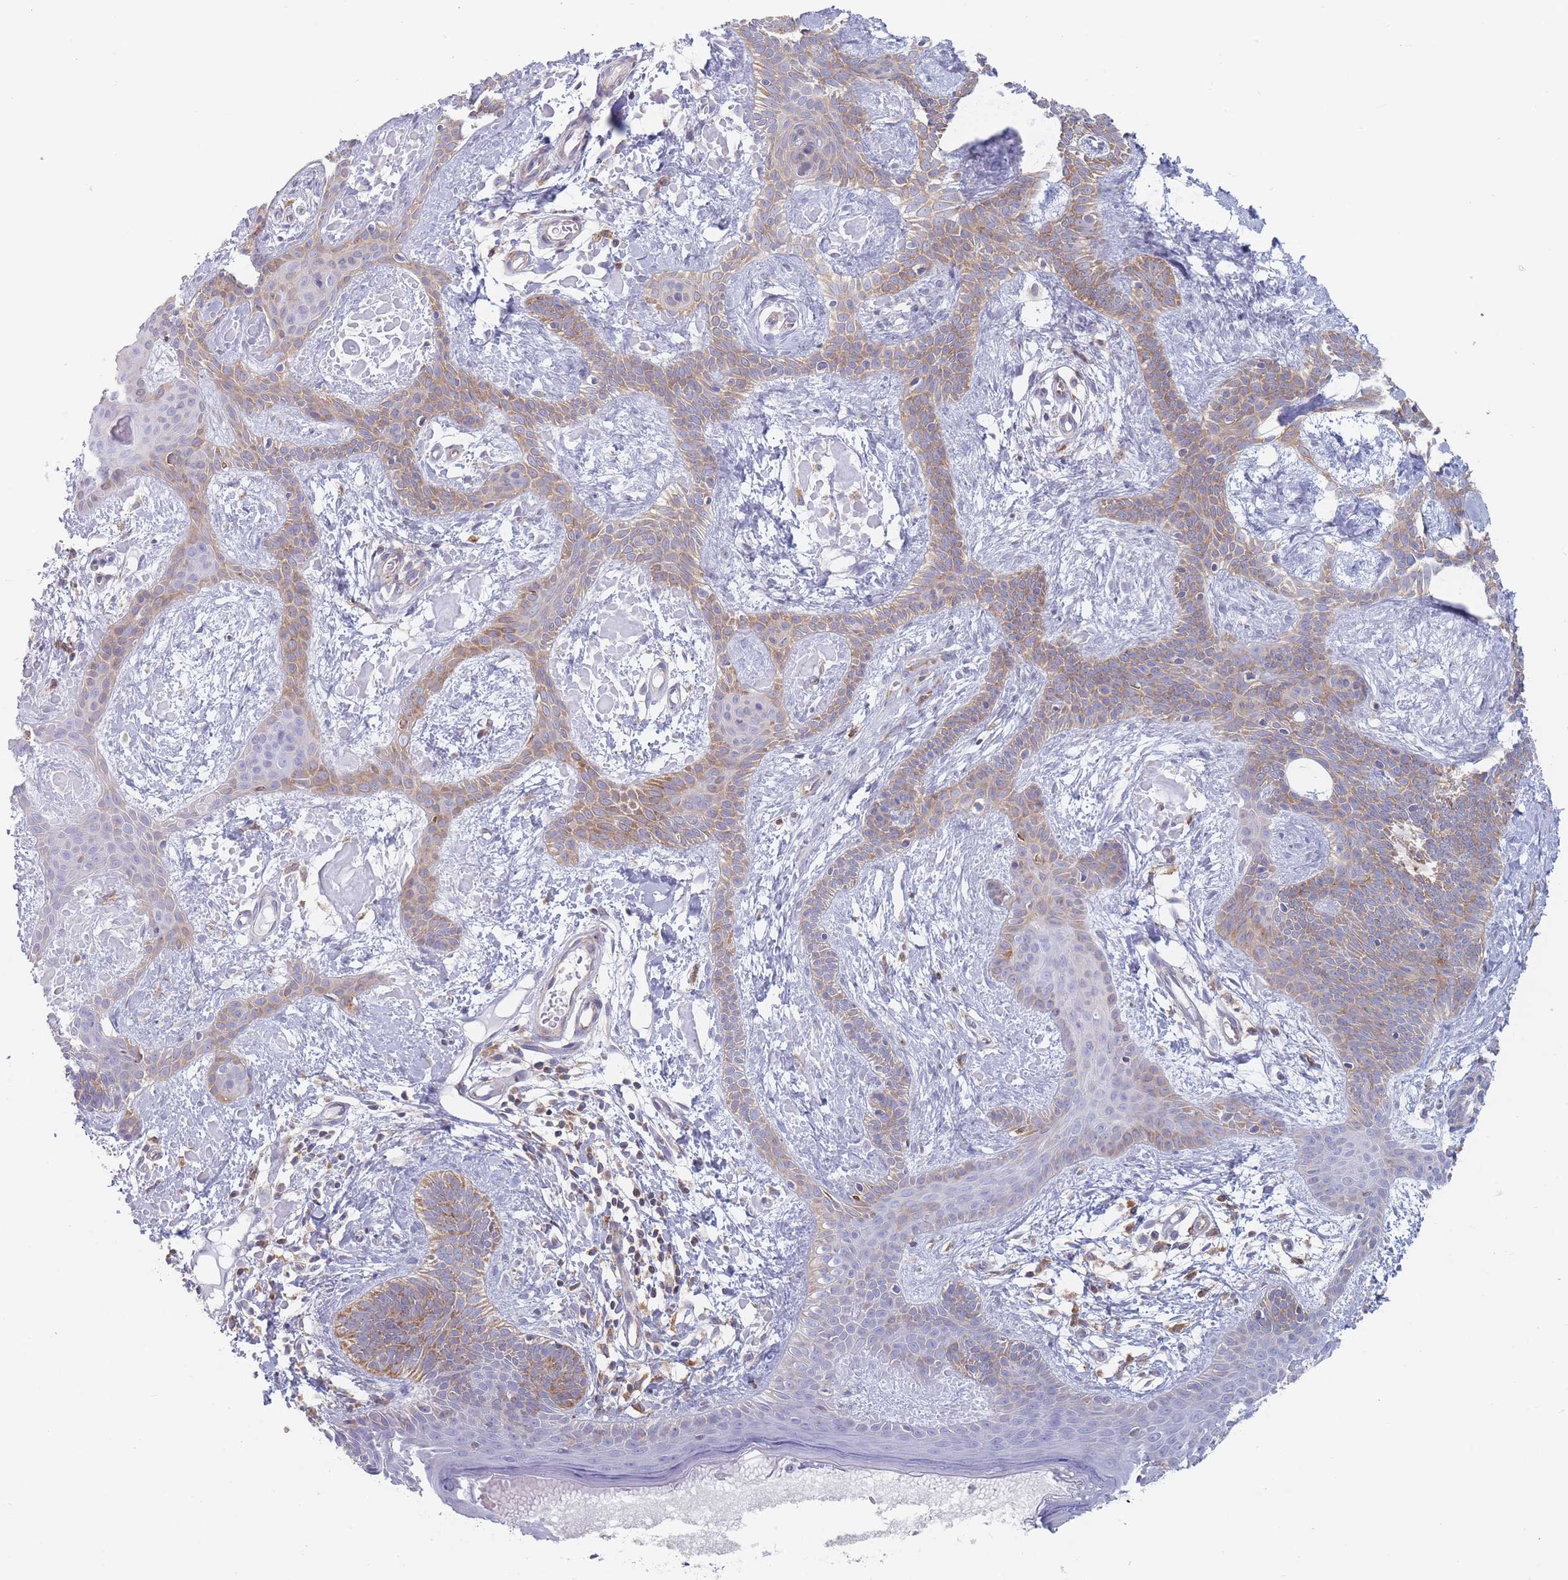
{"staining": {"intensity": "moderate", "quantity": "25%-75%", "location": "cytoplasmic/membranous"}, "tissue": "skin cancer", "cell_type": "Tumor cells", "image_type": "cancer", "snomed": [{"axis": "morphology", "description": "Basal cell carcinoma"}, {"axis": "topography", "description": "Skin"}], "caption": "Tumor cells show medium levels of moderate cytoplasmic/membranous staining in about 25%-75% of cells in human skin cancer (basal cell carcinoma). (DAB (3,3'-diaminobenzidine) = brown stain, brightfield microscopy at high magnification).", "gene": "MAP1S", "patient": {"sex": "male", "age": 78}}